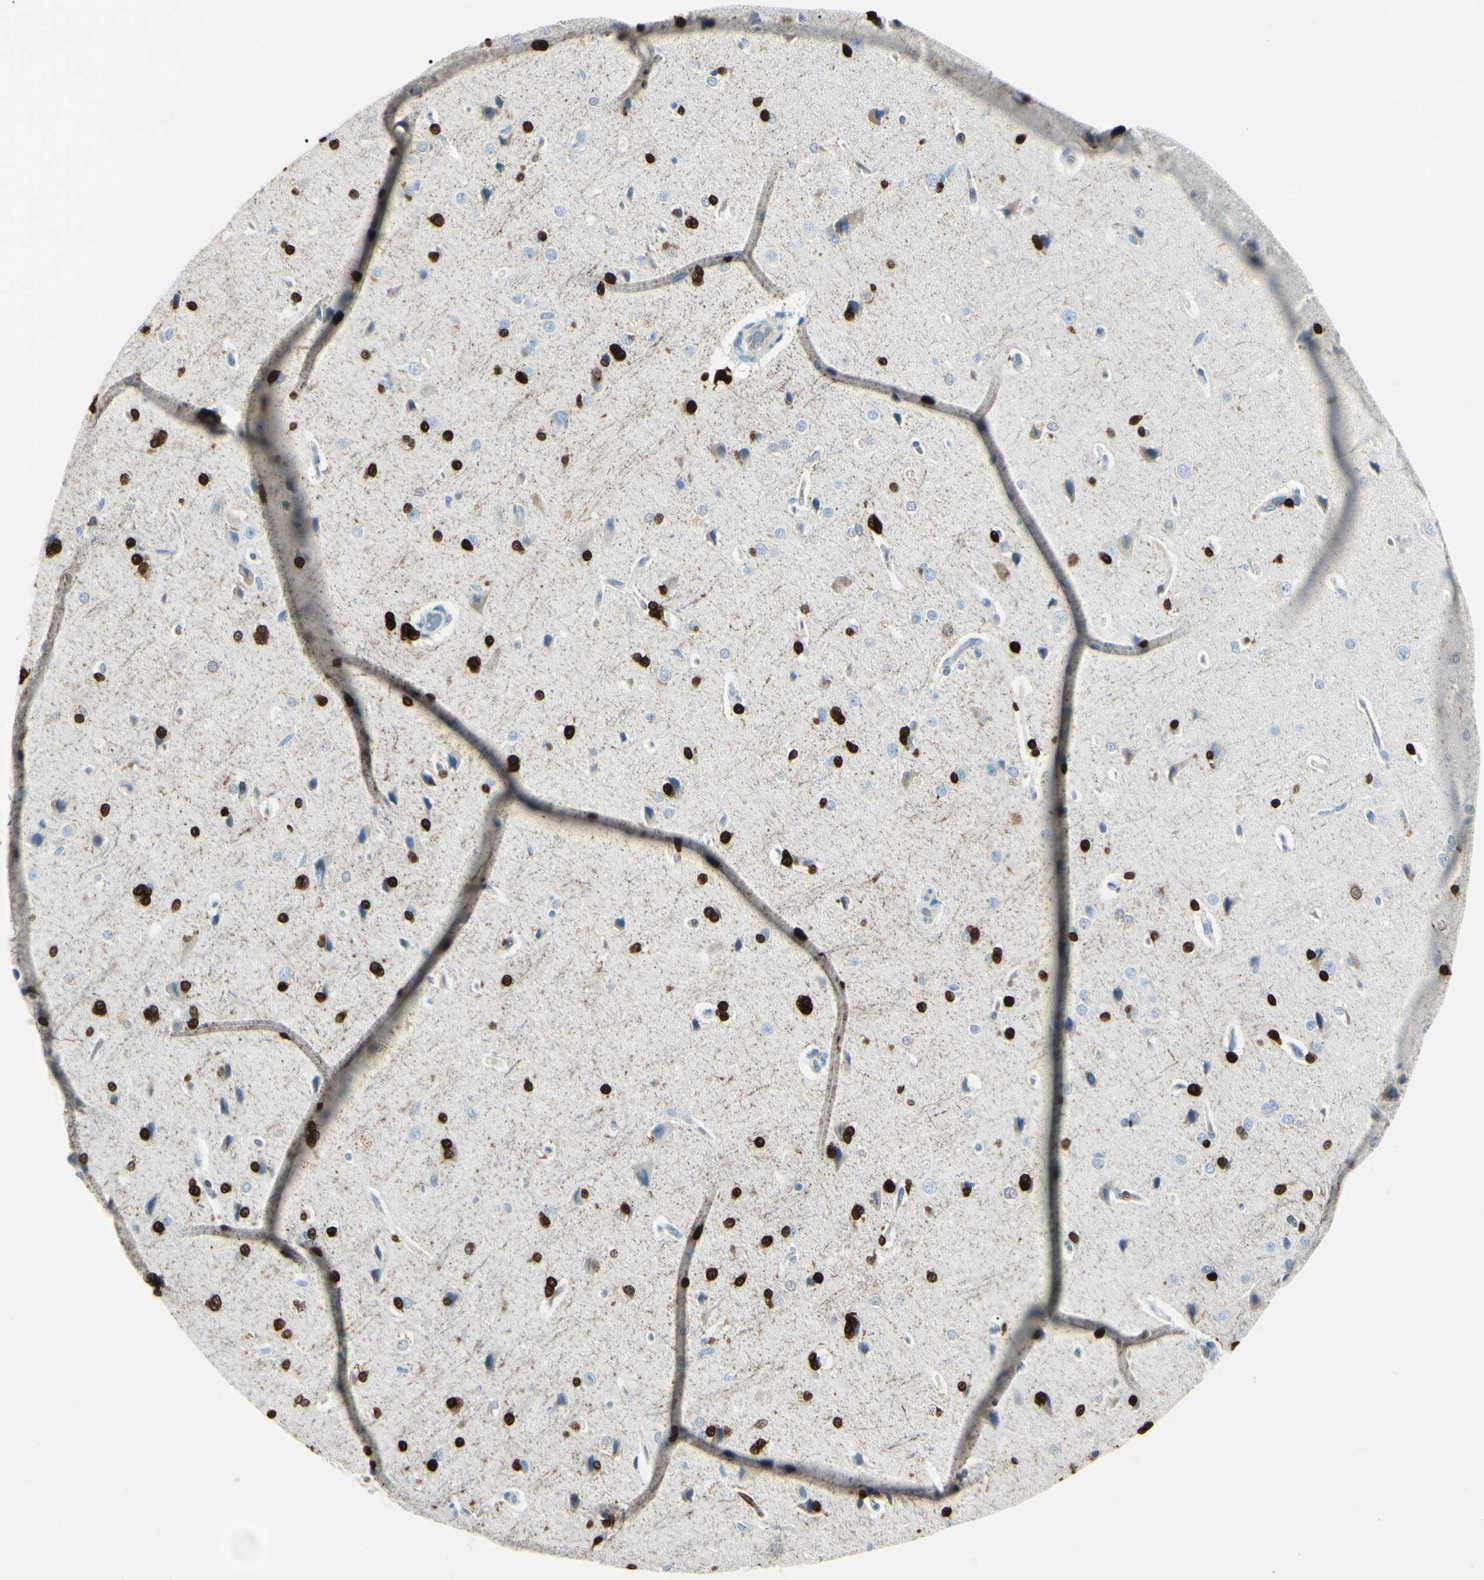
{"staining": {"intensity": "negative", "quantity": "none", "location": "none"}, "tissue": "cerebral cortex", "cell_type": "Endothelial cells", "image_type": "normal", "snomed": [{"axis": "morphology", "description": "Normal tissue, NOS"}, {"axis": "topography", "description": "Cerebral cortex"}], "caption": "An IHC photomicrograph of benign cerebral cortex is shown. There is no staining in endothelial cells of cerebral cortex.", "gene": "CA2", "patient": {"sex": "male", "age": 62}}